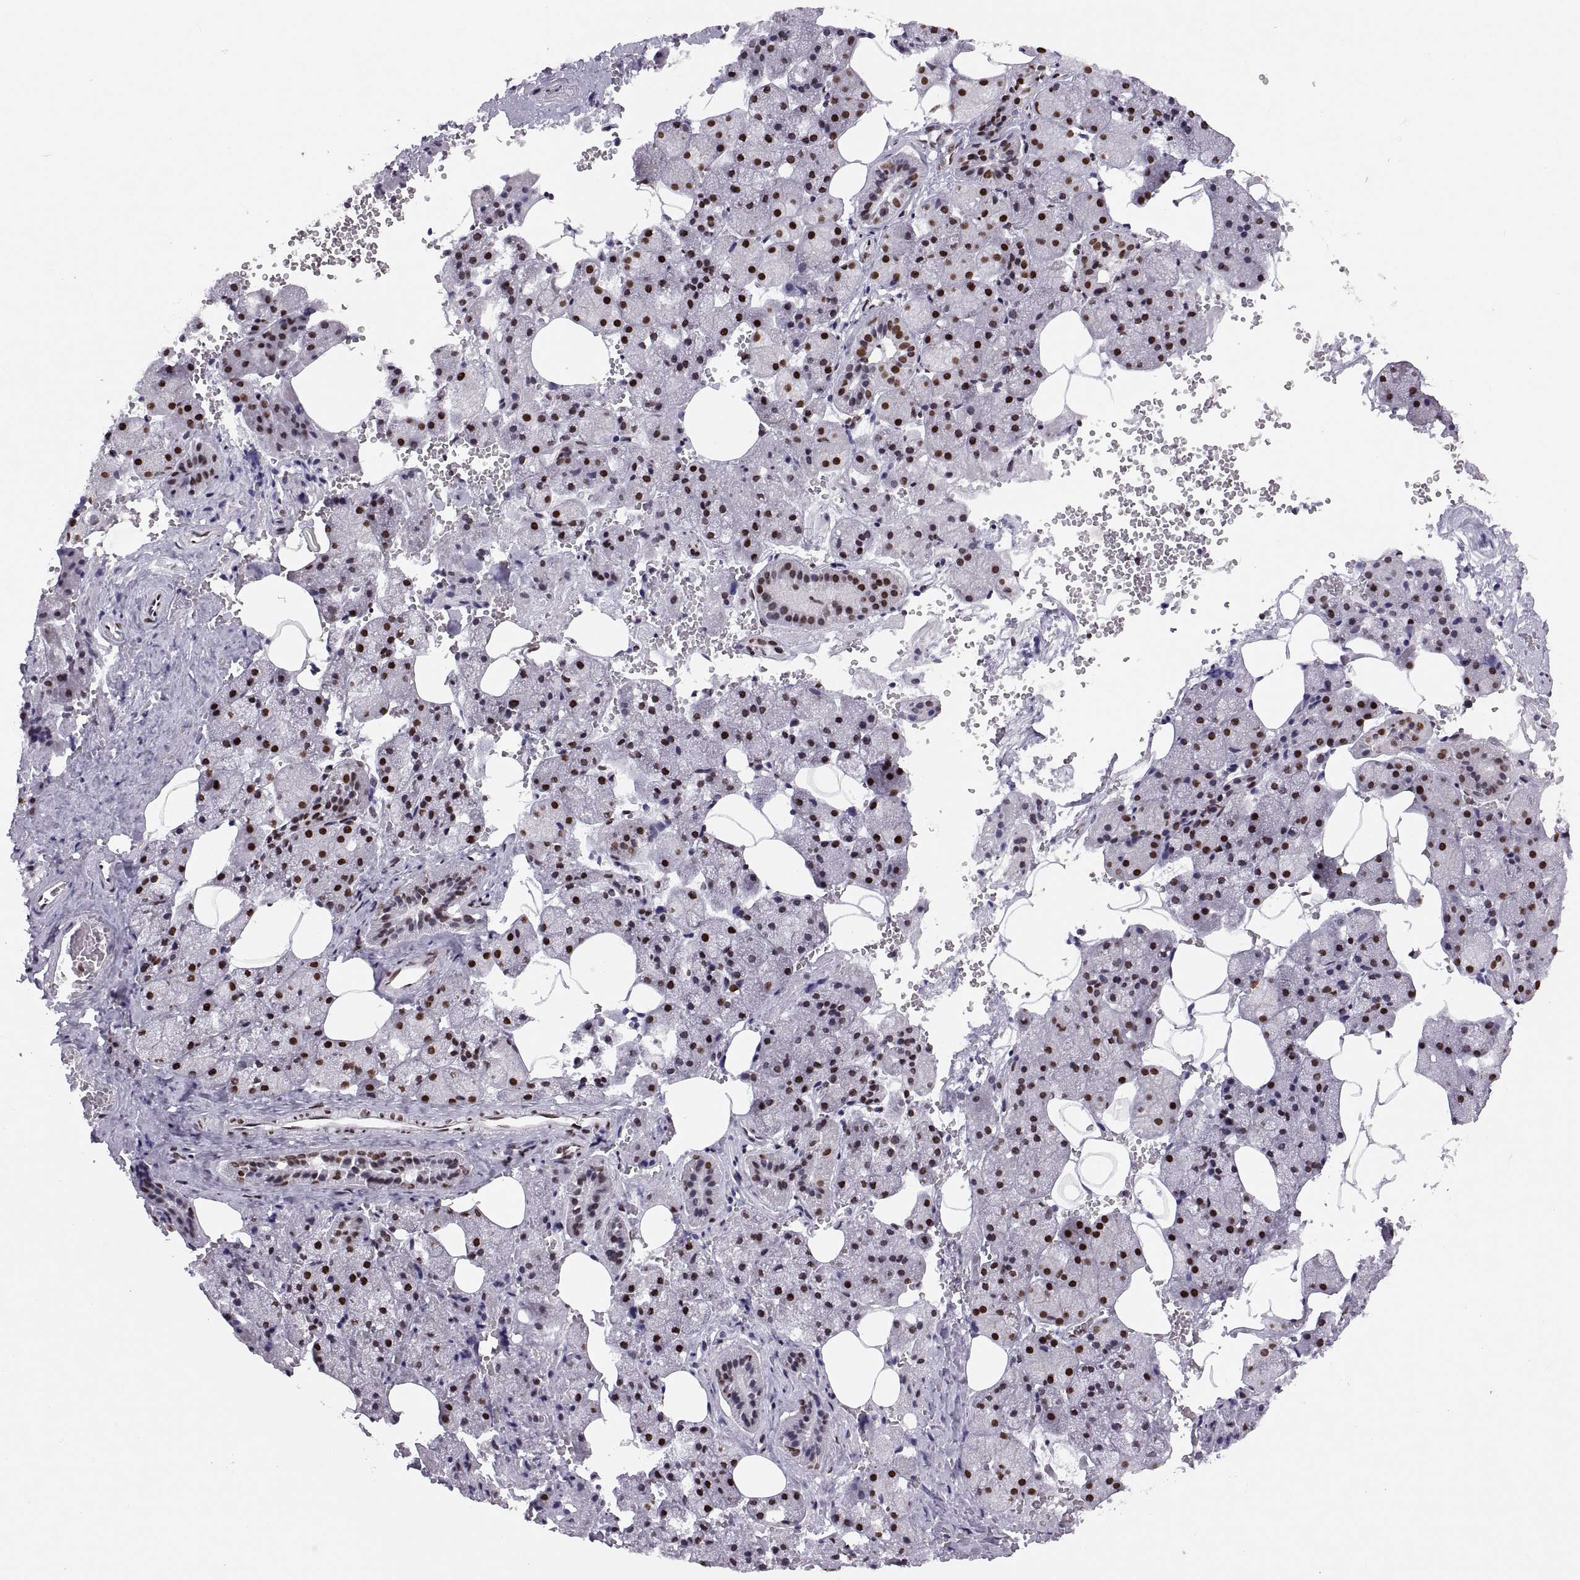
{"staining": {"intensity": "strong", "quantity": "25%-75%", "location": "nuclear"}, "tissue": "salivary gland", "cell_type": "Glandular cells", "image_type": "normal", "snomed": [{"axis": "morphology", "description": "Normal tissue, NOS"}, {"axis": "topography", "description": "Salivary gland"}], "caption": "The photomicrograph demonstrates staining of normal salivary gland, revealing strong nuclear protein staining (brown color) within glandular cells. (DAB (3,3'-diaminobenzidine) IHC with brightfield microscopy, high magnification).", "gene": "SNAI1", "patient": {"sex": "male", "age": 38}}